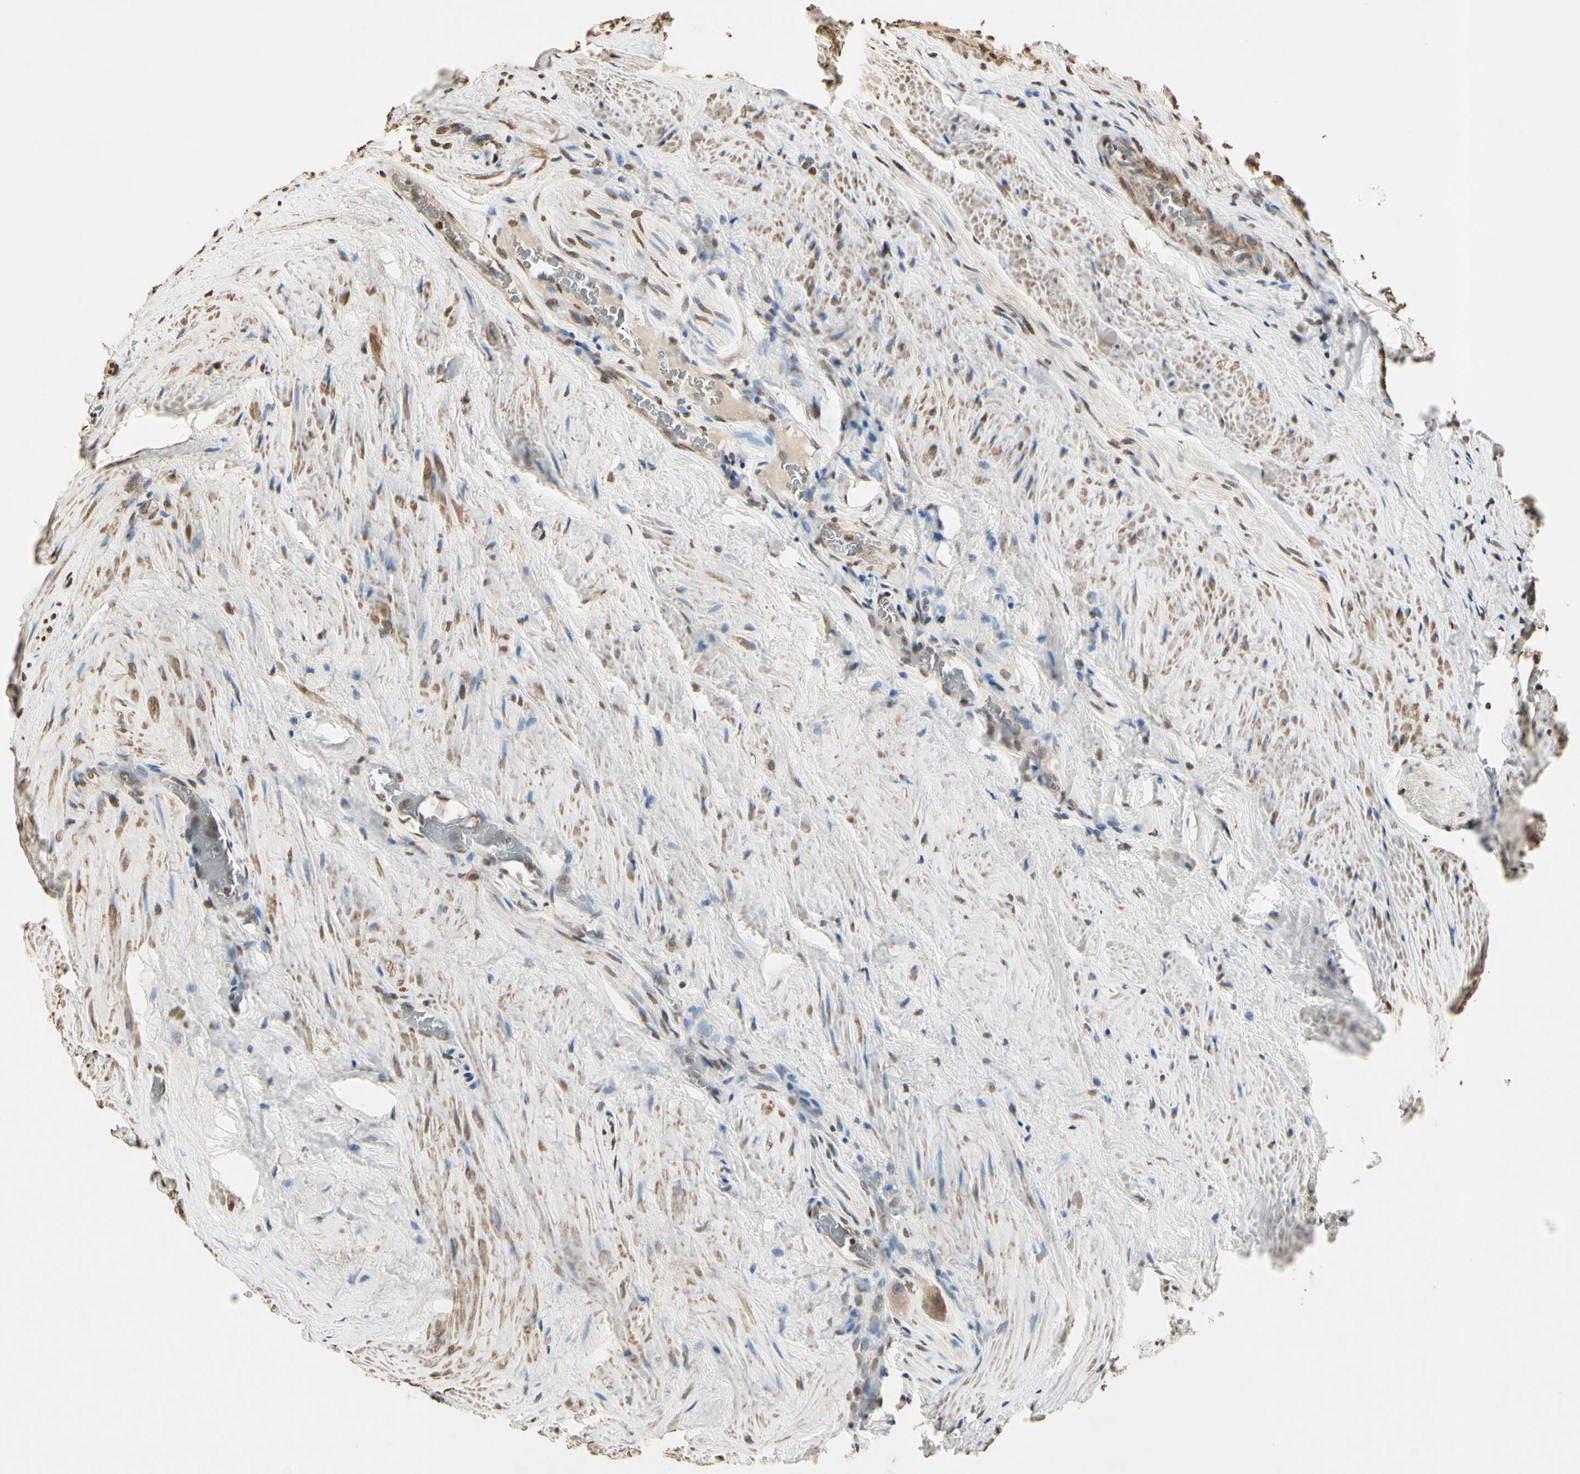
{"staining": {"intensity": "weak", "quantity": "<25%", "location": "nuclear"}, "tissue": "prostate cancer", "cell_type": "Tumor cells", "image_type": "cancer", "snomed": [{"axis": "morphology", "description": "Adenocarcinoma, High grade"}, {"axis": "topography", "description": "Prostate"}], "caption": "Tumor cells show no significant protein expression in prostate cancer. Nuclei are stained in blue.", "gene": "TOP1", "patient": {"sex": "male", "age": 73}}